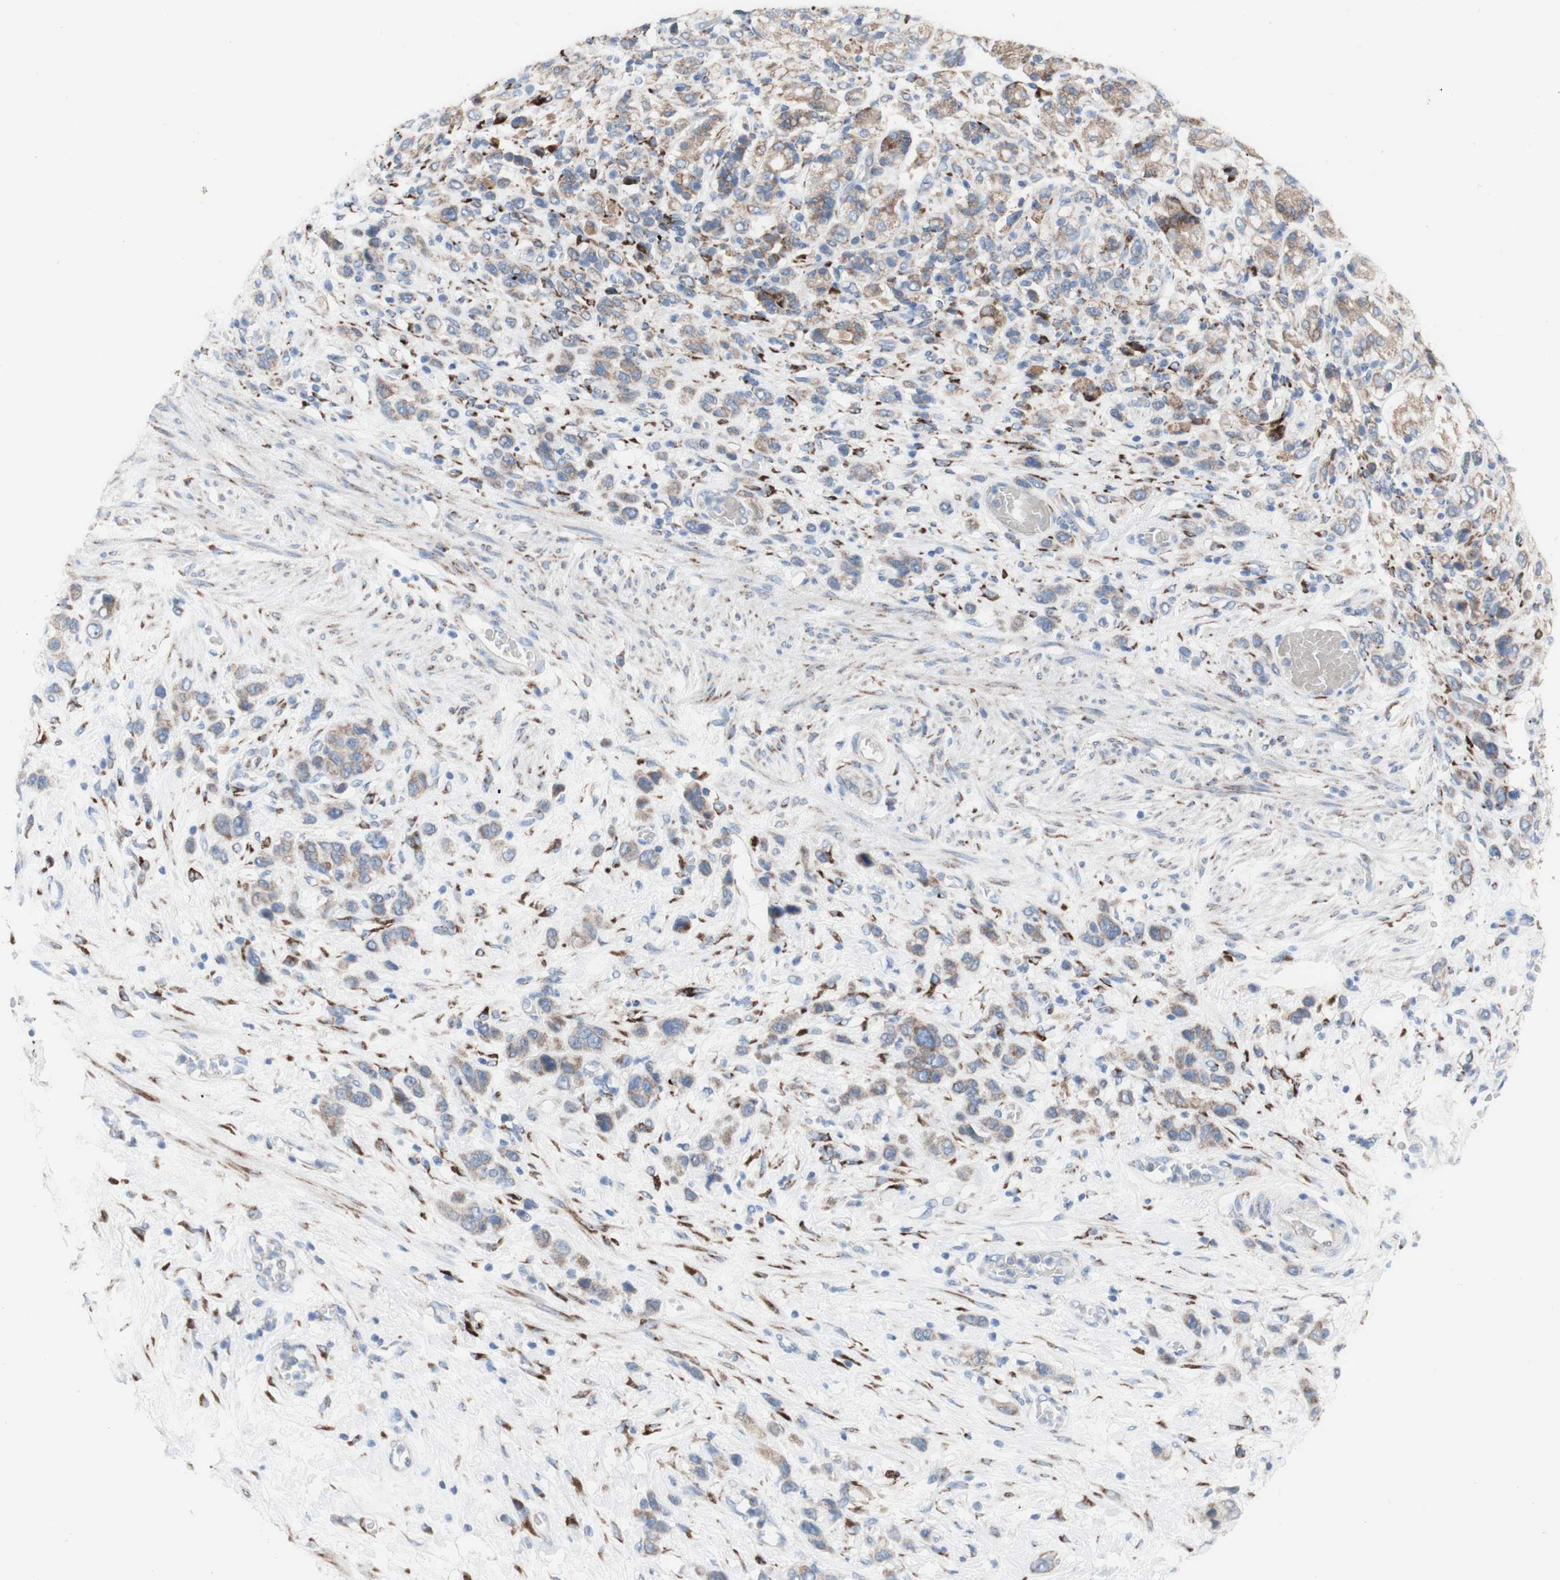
{"staining": {"intensity": "moderate", "quantity": ">75%", "location": "cytoplasmic/membranous"}, "tissue": "stomach cancer", "cell_type": "Tumor cells", "image_type": "cancer", "snomed": [{"axis": "morphology", "description": "Adenocarcinoma, NOS"}, {"axis": "morphology", "description": "Adenocarcinoma, High grade"}, {"axis": "topography", "description": "Stomach, upper"}, {"axis": "topography", "description": "Stomach, lower"}], "caption": "Immunohistochemical staining of adenocarcinoma (high-grade) (stomach) shows medium levels of moderate cytoplasmic/membranous protein staining in about >75% of tumor cells.", "gene": "AGPAT5", "patient": {"sex": "female", "age": 65}}